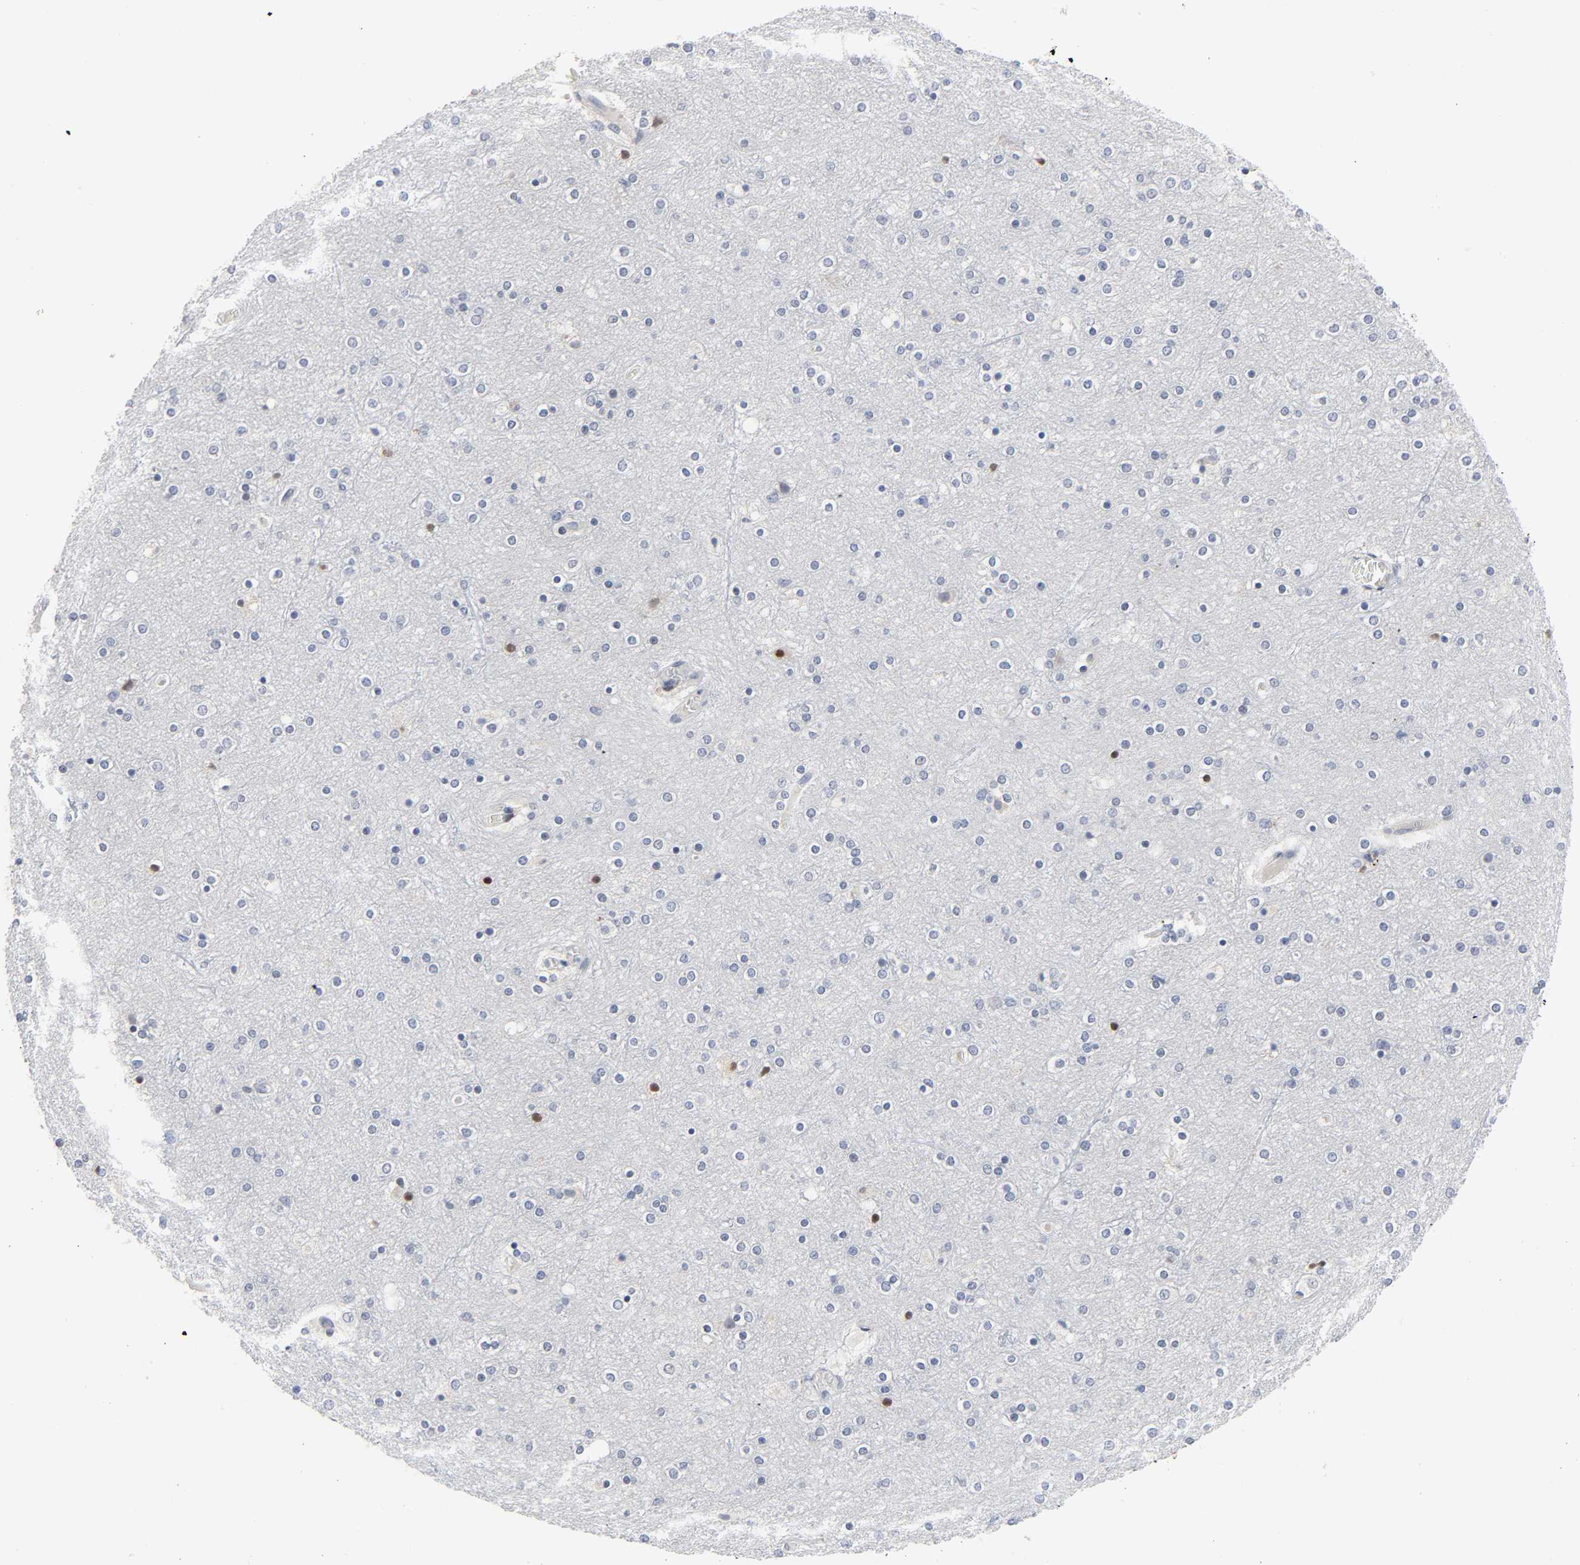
{"staining": {"intensity": "negative", "quantity": "none", "location": "none"}, "tissue": "cerebral cortex", "cell_type": "Endothelial cells", "image_type": "normal", "snomed": [{"axis": "morphology", "description": "Normal tissue, NOS"}, {"axis": "topography", "description": "Cerebral cortex"}], "caption": "IHC of normal human cerebral cortex exhibits no positivity in endothelial cells.", "gene": "SALL2", "patient": {"sex": "female", "age": 54}}